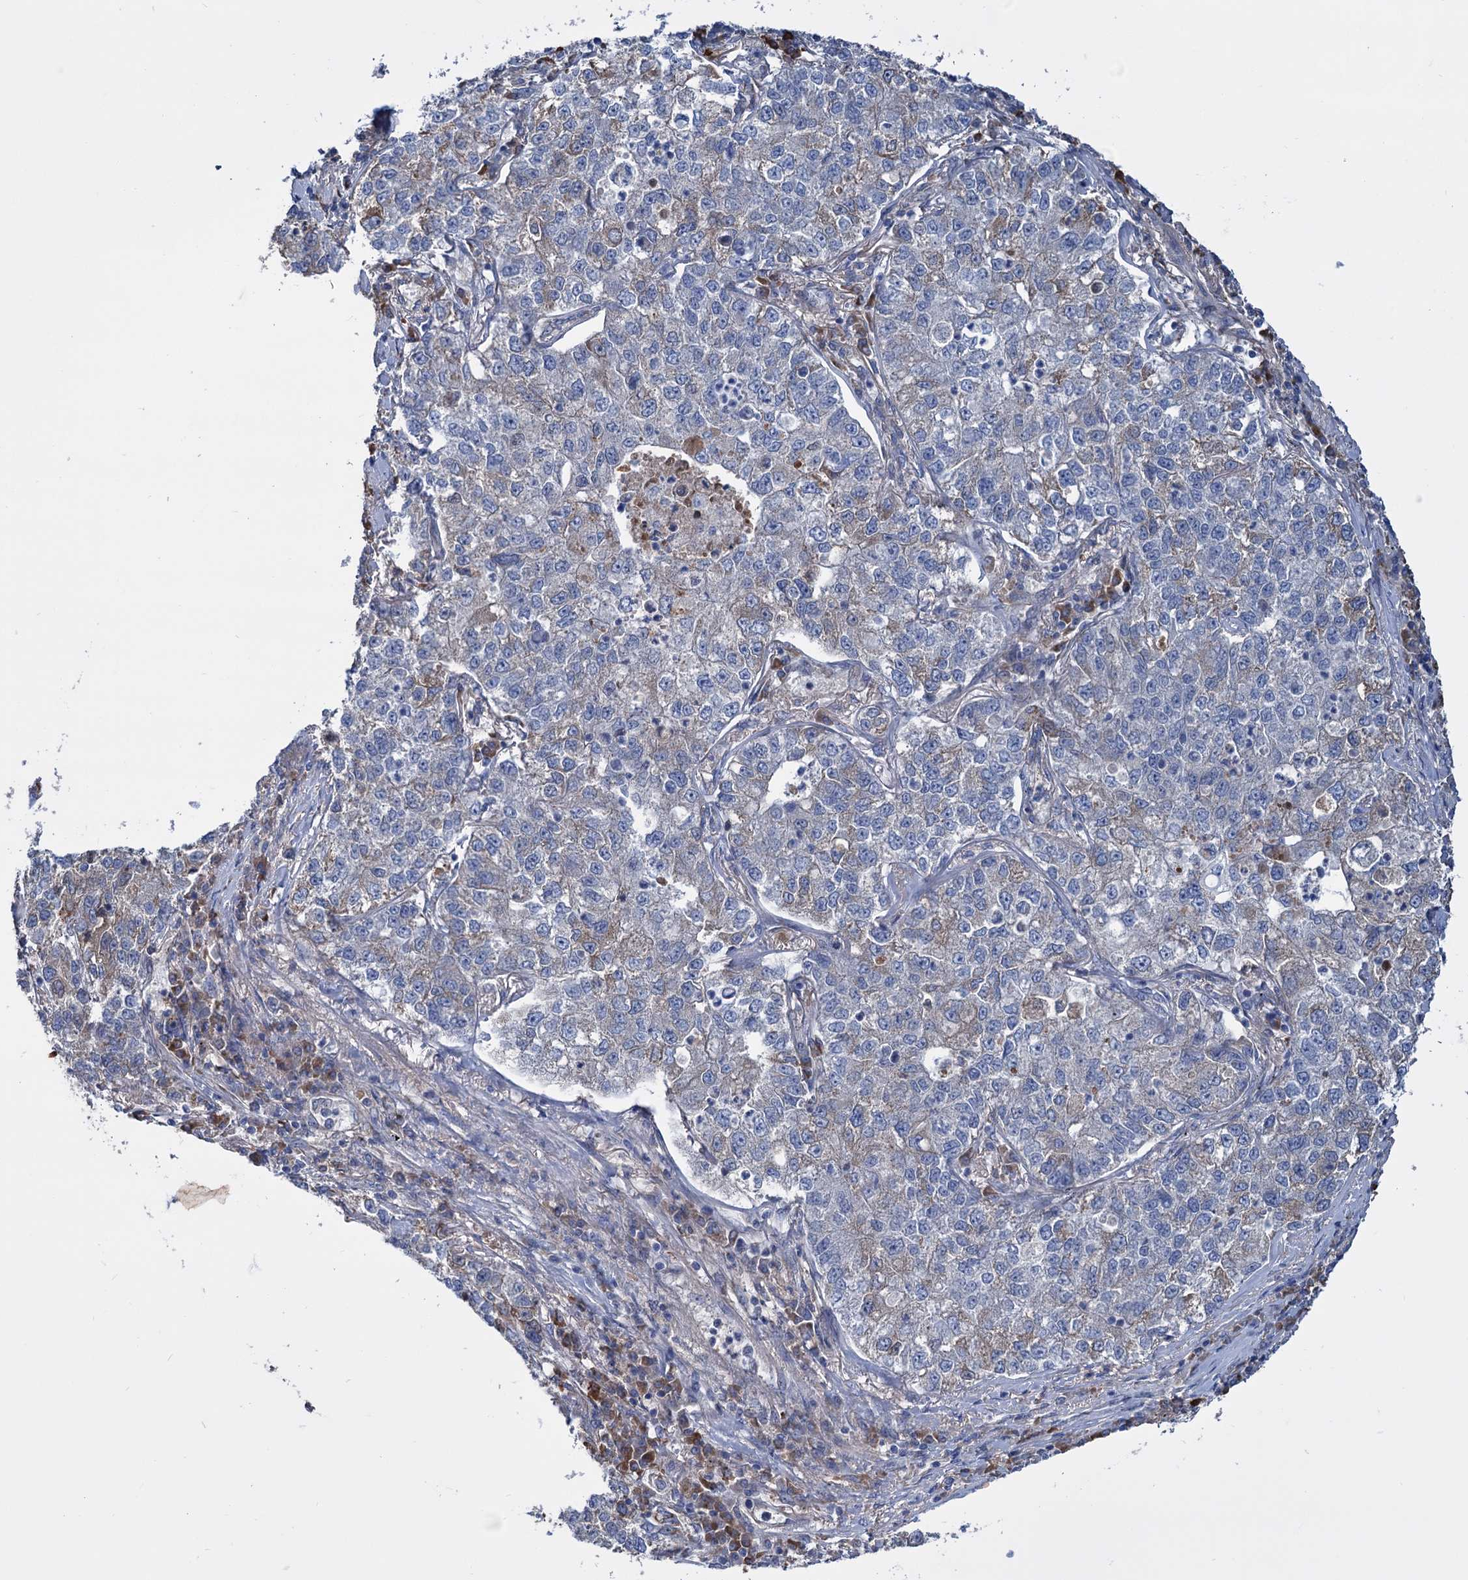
{"staining": {"intensity": "negative", "quantity": "none", "location": "none"}, "tissue": "lung cancer", "cell_type": "Tumor cells", "image_type": "cancer", "snomed": [{"axis": "morphology", "description": "Adenocarcinoma, NOS"}, {"axis": "topography", "description": "Lung"}], "caption": "Photomicrograph shows no significant protein expression in tumor cells of adenocarcinoma (lung).", "gene": "LPIN1", "patient": {"sex": "male", "age": 49}}